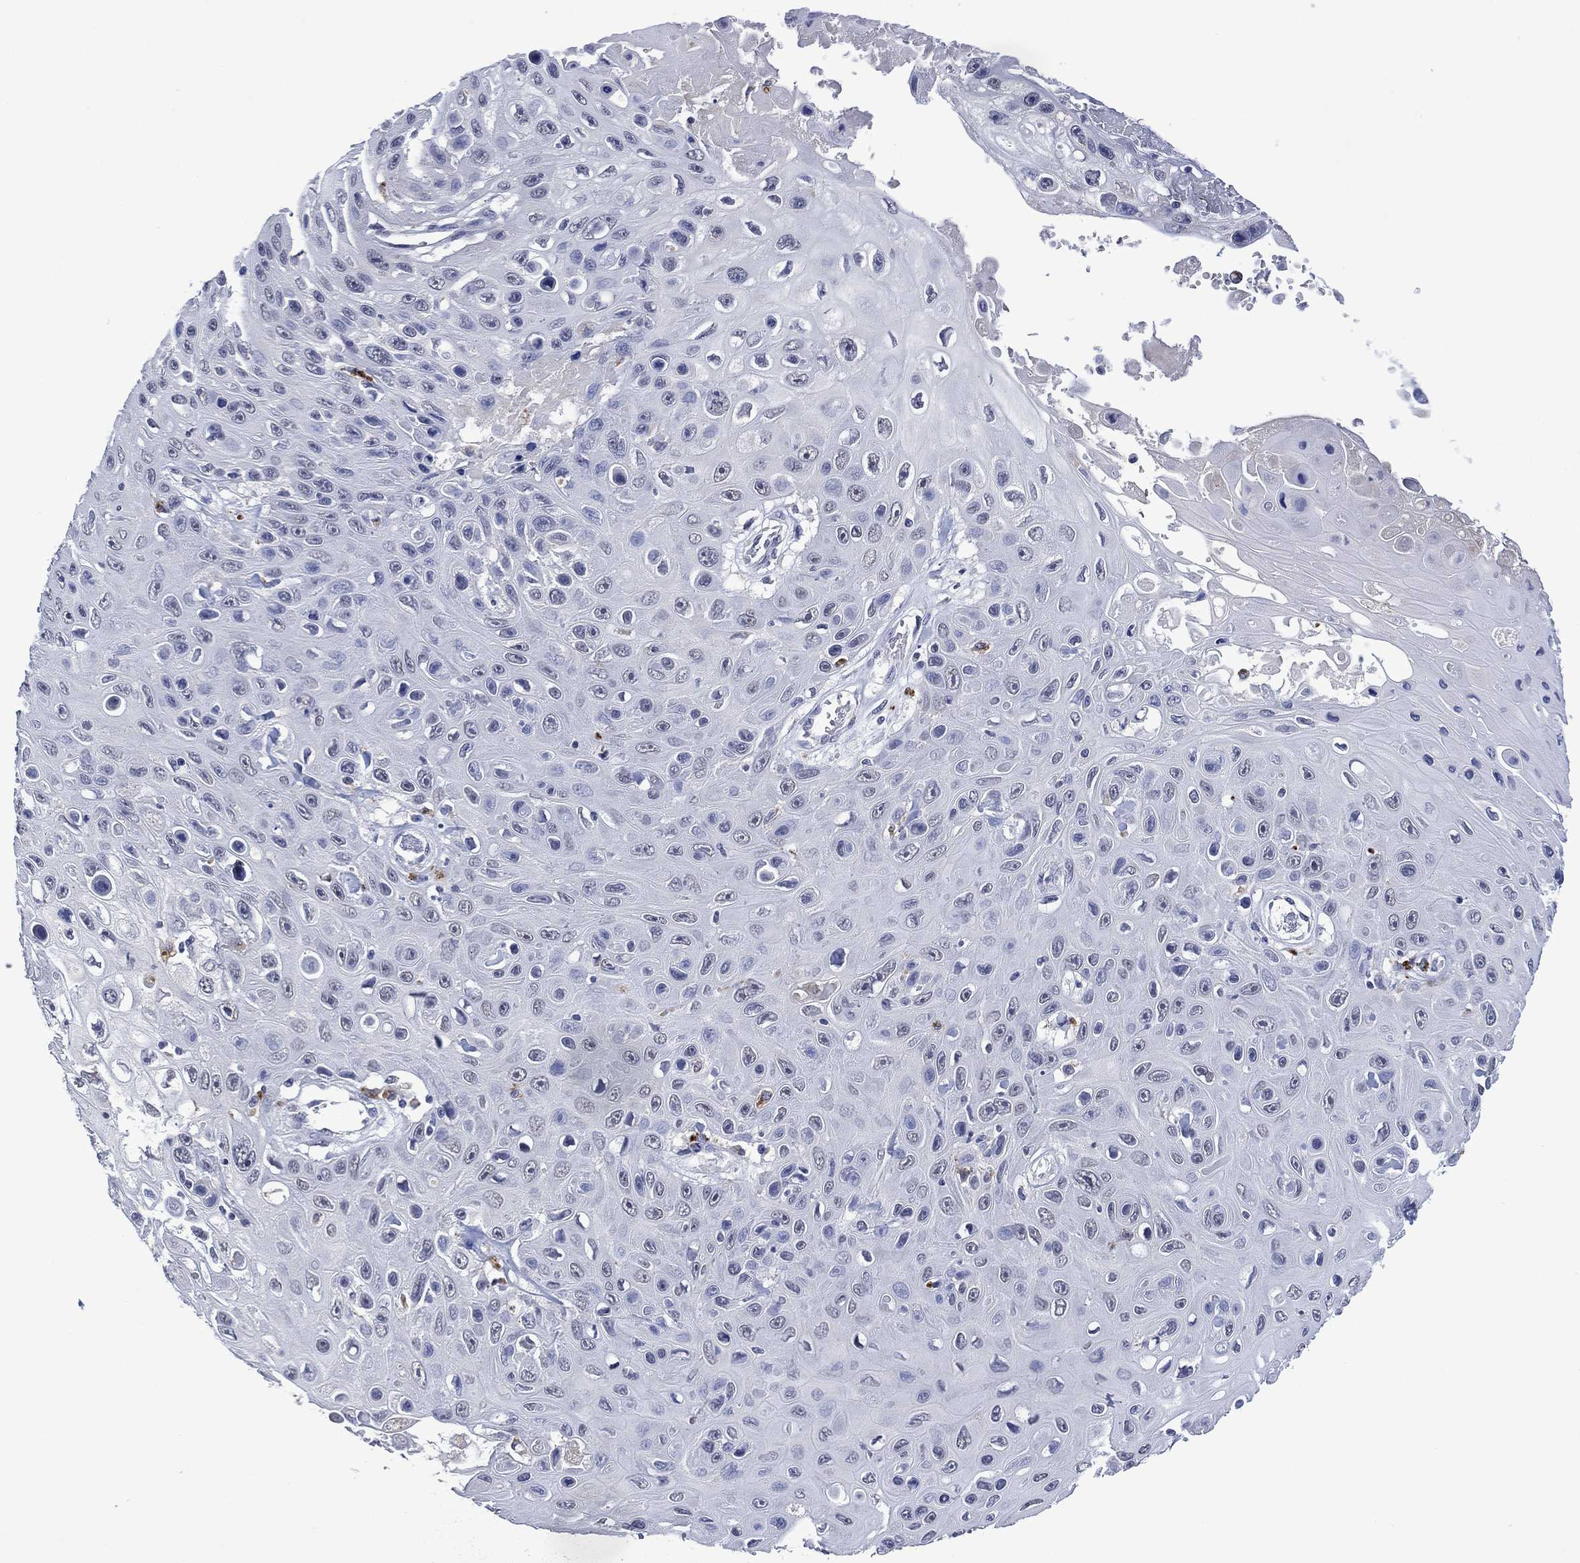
{"staining": {"intensity": "negative", "quantity": "none", "location": "none"}, "tissue": "skin cancer", "cell_type": "Tumor cells", "image_type": "cancer", "snomed": [{"axis": "morphology", "description": "Squamous cell carcinoma, NOS"}, {"axis": "topography", "description": "Skin"}], "caption": "A photomicrograph of human squamous cell carcinoma (skin) is negative for staining in tumor cells. (DAB immunohistochemistry (IHC) with hematoxylin counter stain).", "gene": "ASB10", "patient": {"sex": "male", "age": 82}}